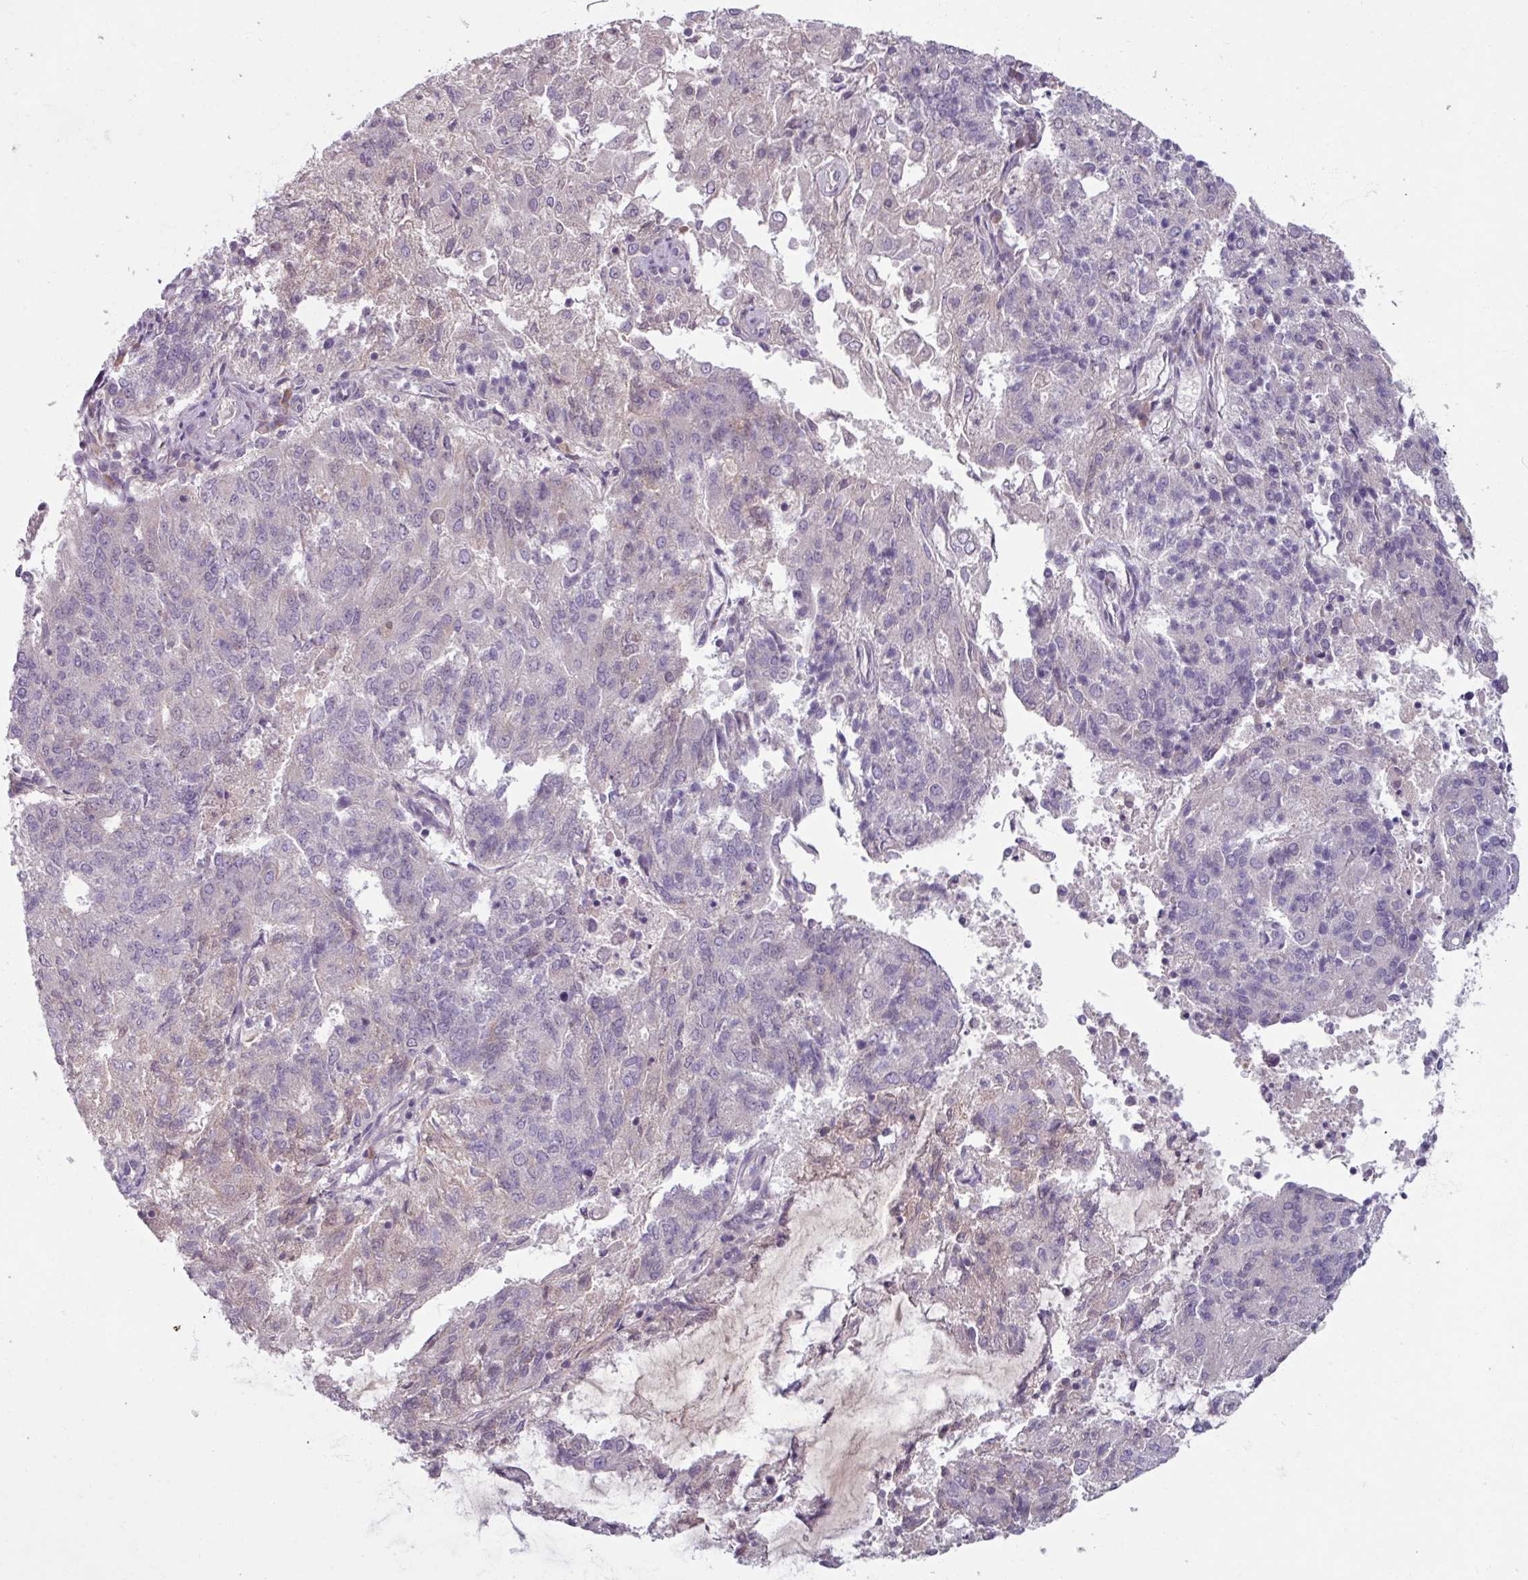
{"staining": {"intensity": "negative", "quantity": "none", "location": "none"}, "tissue": "endometrial cancer", "cell_type": "Tumor cells", "image_type": "cancer", "snomed": [{"axis": "morphology", "description": "Adenocarcinoma, NOS"}, {"axis": "topography", "description": "Endometrium"}], "caption": "An image of human endometrial adenocarcinoma is negative for staining in tumor cells.", "gene": "SMIM11", "patient": {"sex": "female", "age": 82}}